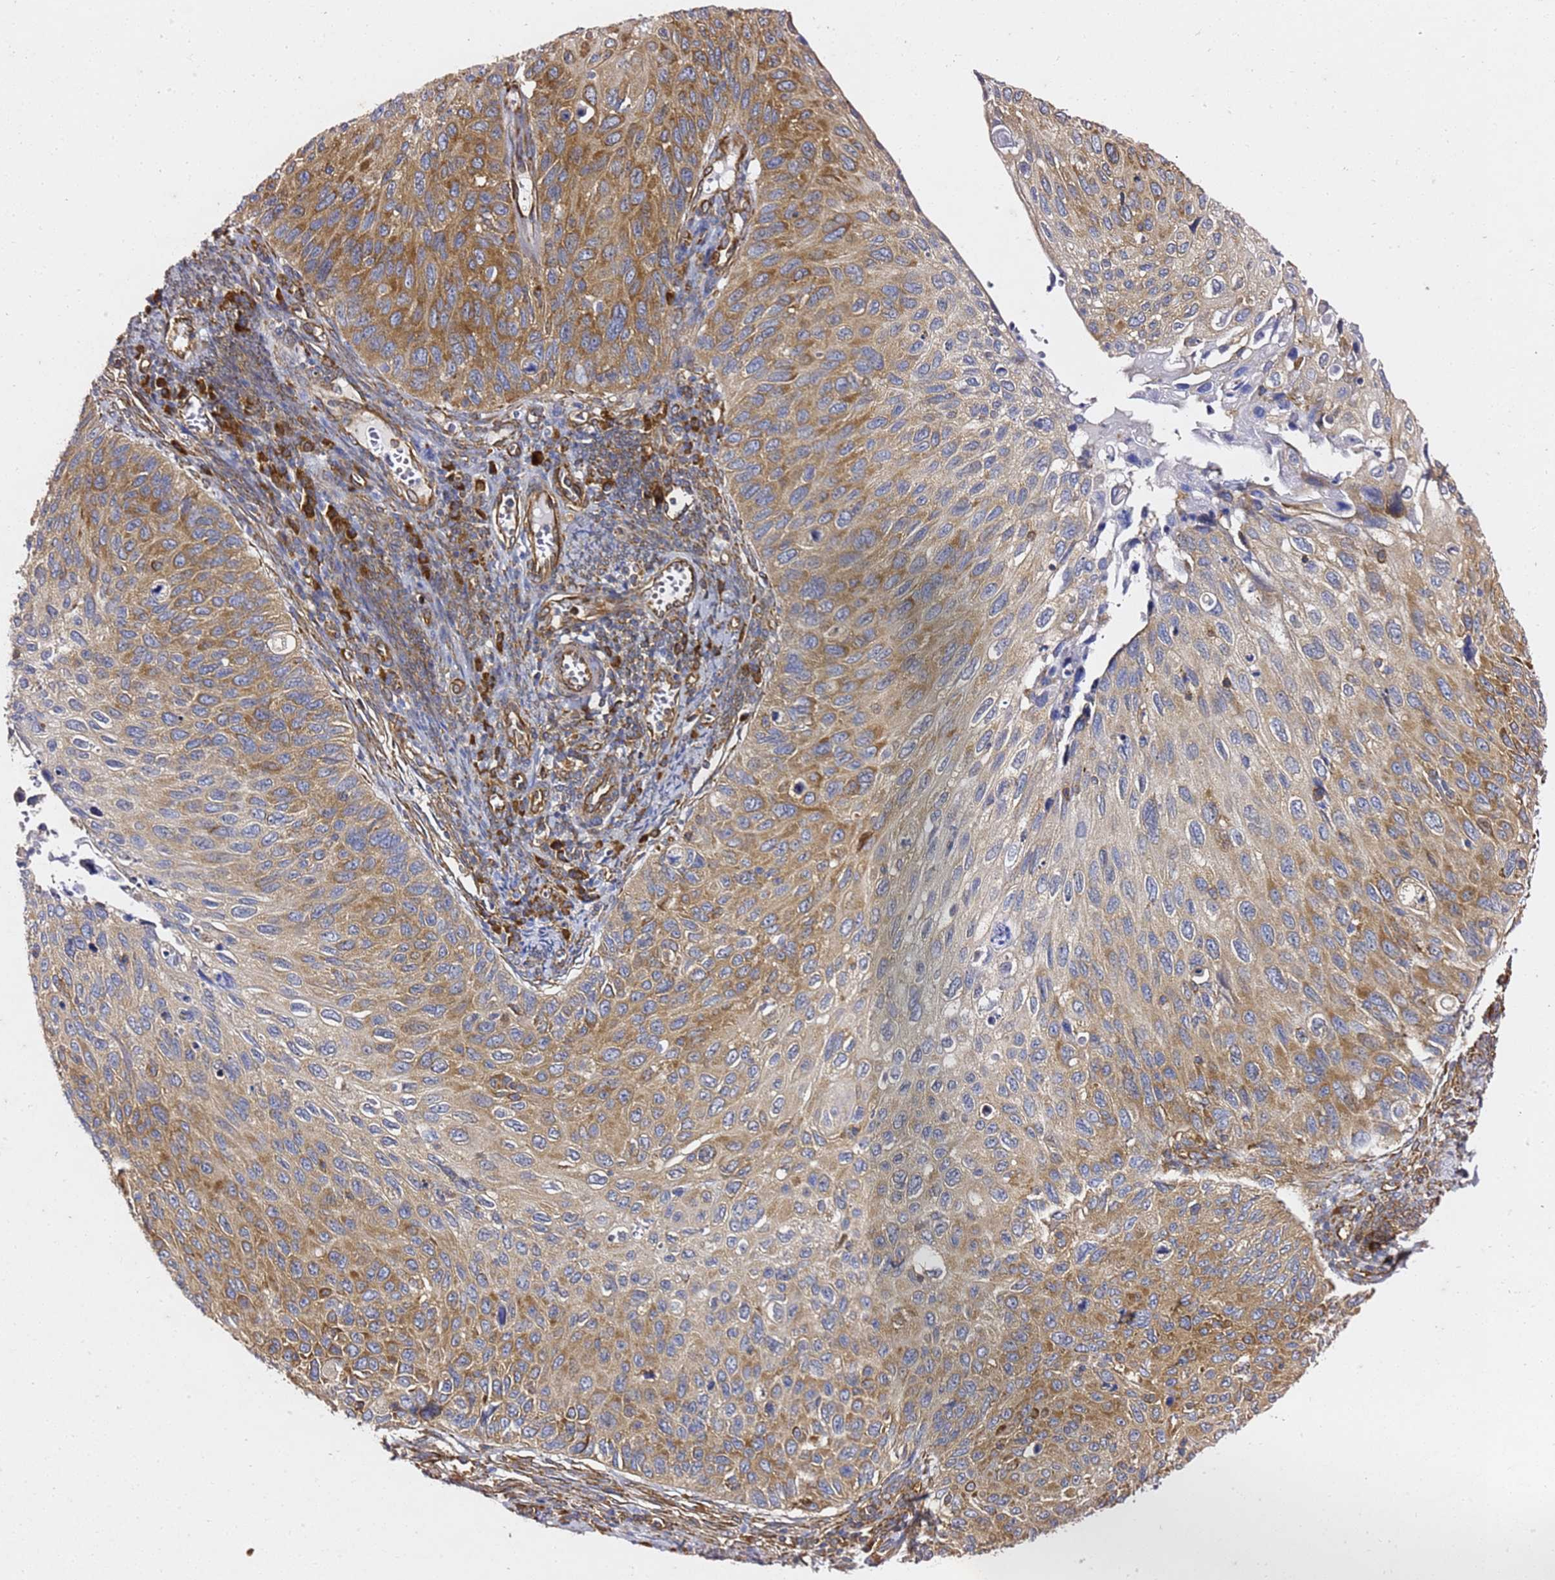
{"staining": {"intensity": "moderate", "quantity": ">75%", "location": "cytoplasmic/membranous"}, "tissue": "cervical cancer", "cell_type": "Tumor cells", "image_type": "cancer", "snomed": [{"axis": "morphology", "description": "Squamous cell carcinoma, NOS"}, {"axis": "topography", "description": "Cervix"}], "caption": "A histopathology image of human squamous cell carcinoma (cervical) stained for a protein displays moderate cytoplasmic/membranous brown staining in tumor cells.", "gene": "TPST1", "patient": {"sex": "female", "age": 70}}